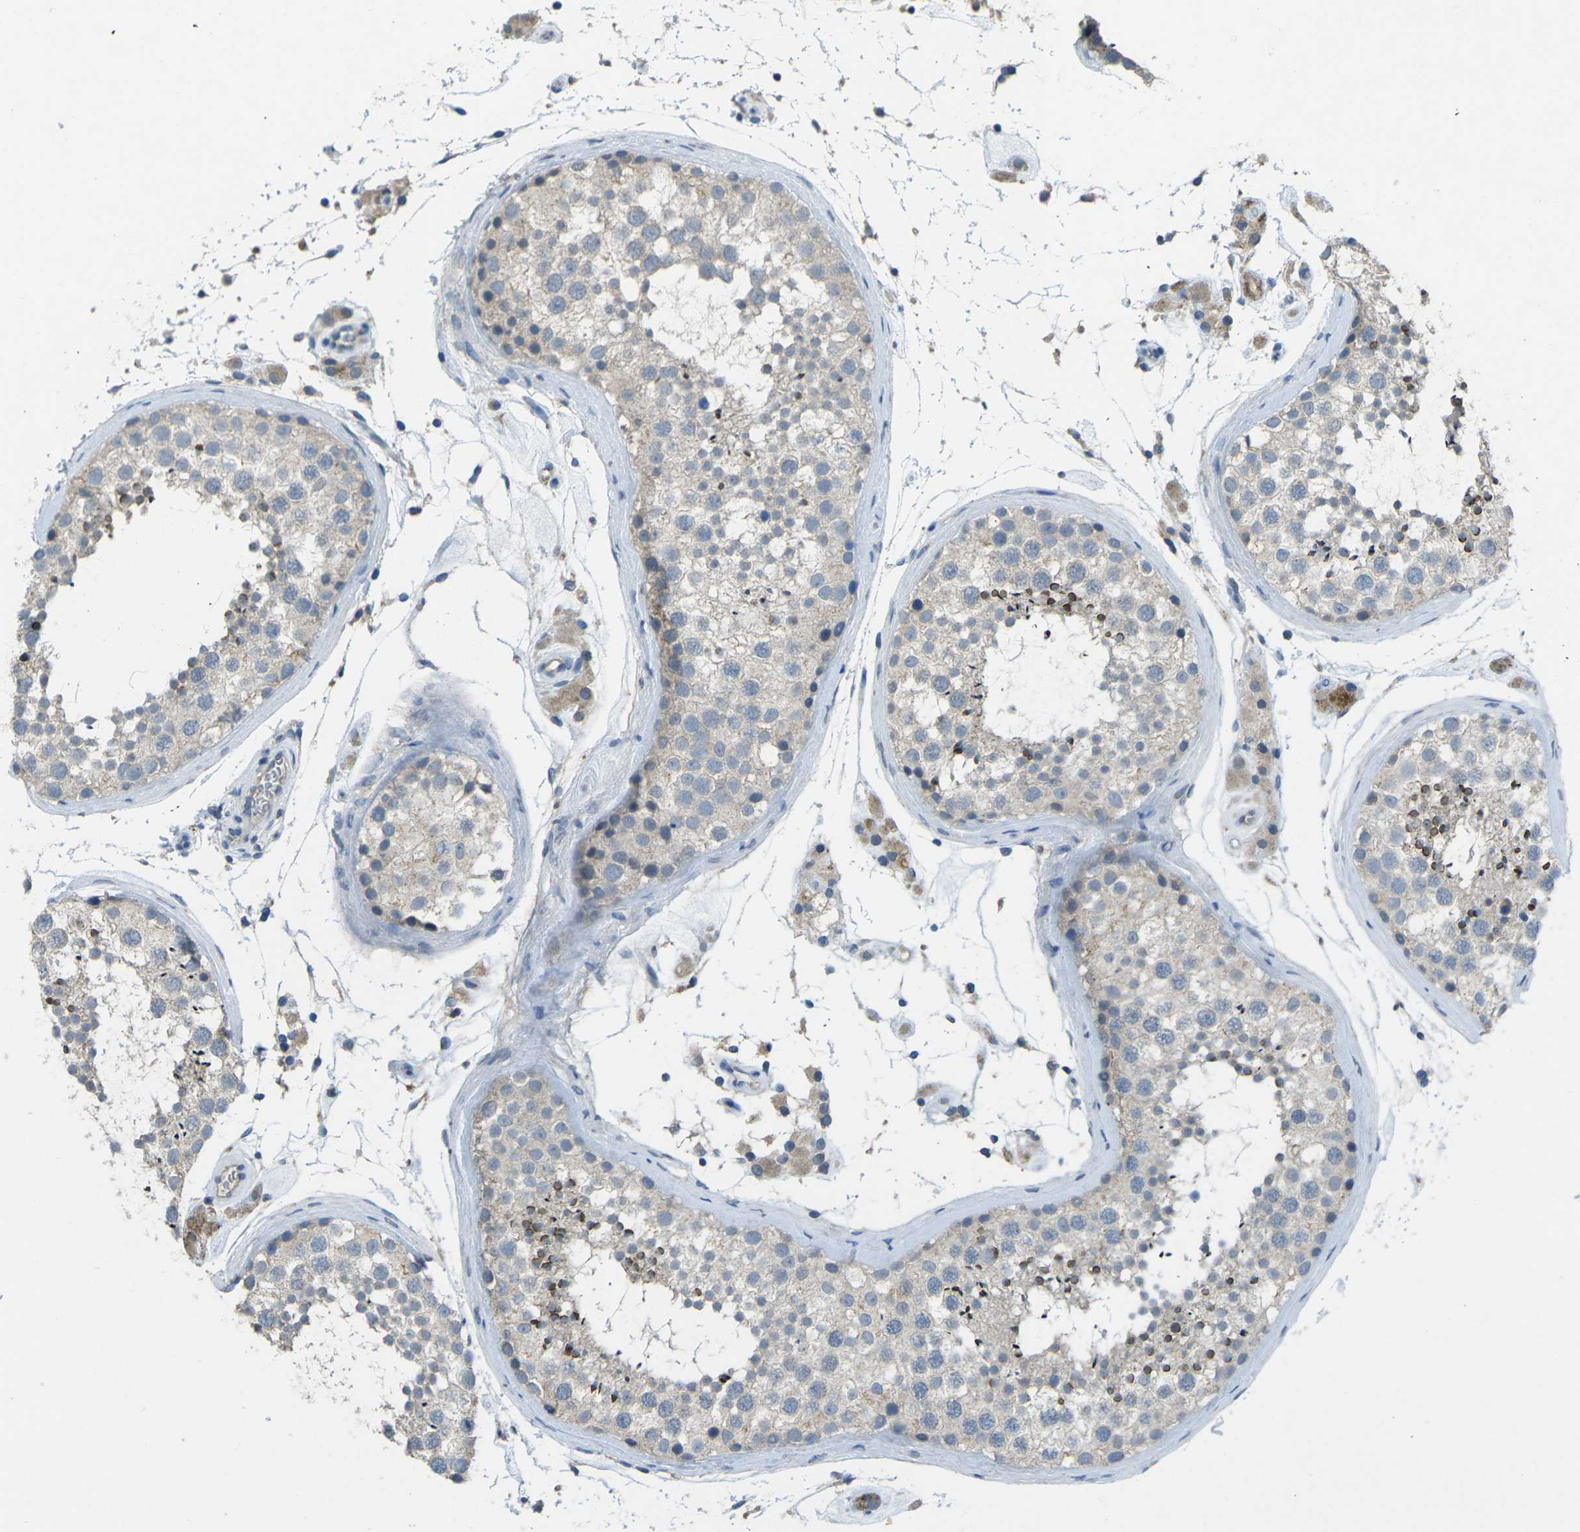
{"staining": {"intensity": "weak", "quantity": ">75%", "location": "cytoplasmic/membranous"}, "tissue": "testis", "cell_type": "Cells in seminiferous ducts", "image_type": "normal", "snomed": [{"axis": "morphology", "description": "Normal tissue, NOS"}, {"axis": "topography", "description": "Testis"}], "caption": "Cells in seminiferous ducts demonstrate low levels of weak cytoplasmic/membranous positivity in approximately >75% of cells in benign testis. The protein of interest is shown in brown color, while the nuclei are stained blue.", "gene": "CD19", "patient": {"sex": "male", "age": 46}}